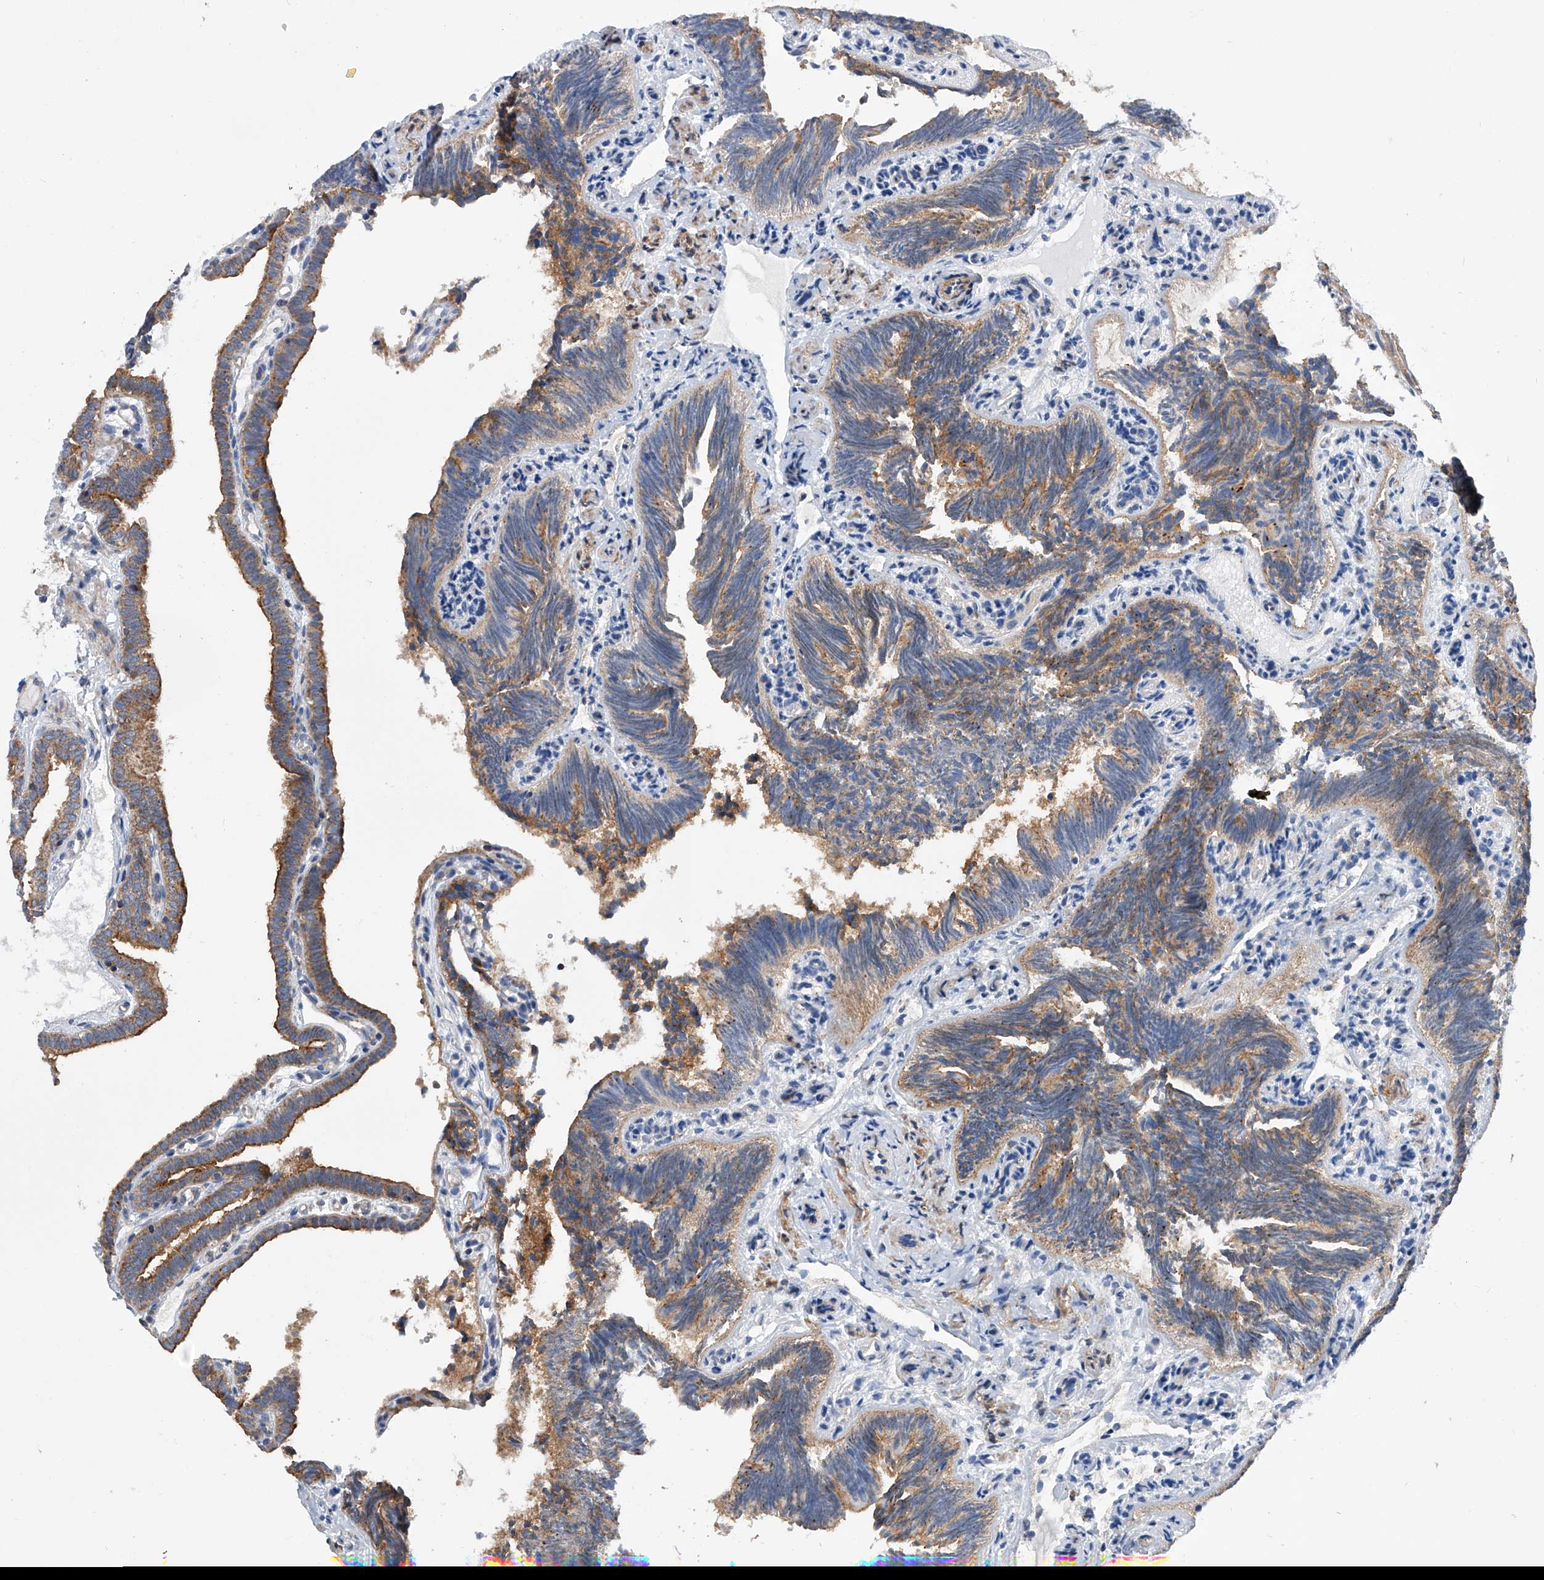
{"staining": {"intensity": "moderate", "quantity": ">75%", "location": "cytoplasmic/membranous"}, "tissue": "fallopian tube", "cell_type": "Glandular cells", "image_type": "normal", "snomed": [{"axis": "morphology", "description": "Normal tissue, NOS"}, {"axis": "topography", "description": "Fallopian tube"}], "caption": "Protein analysis of benign fallopian tube displays moderate cytoplasmic/membranous expression in about >75% of glandular cells.", "gene": "MLYCD", "patient": {"sex": "female", "age": 39}}